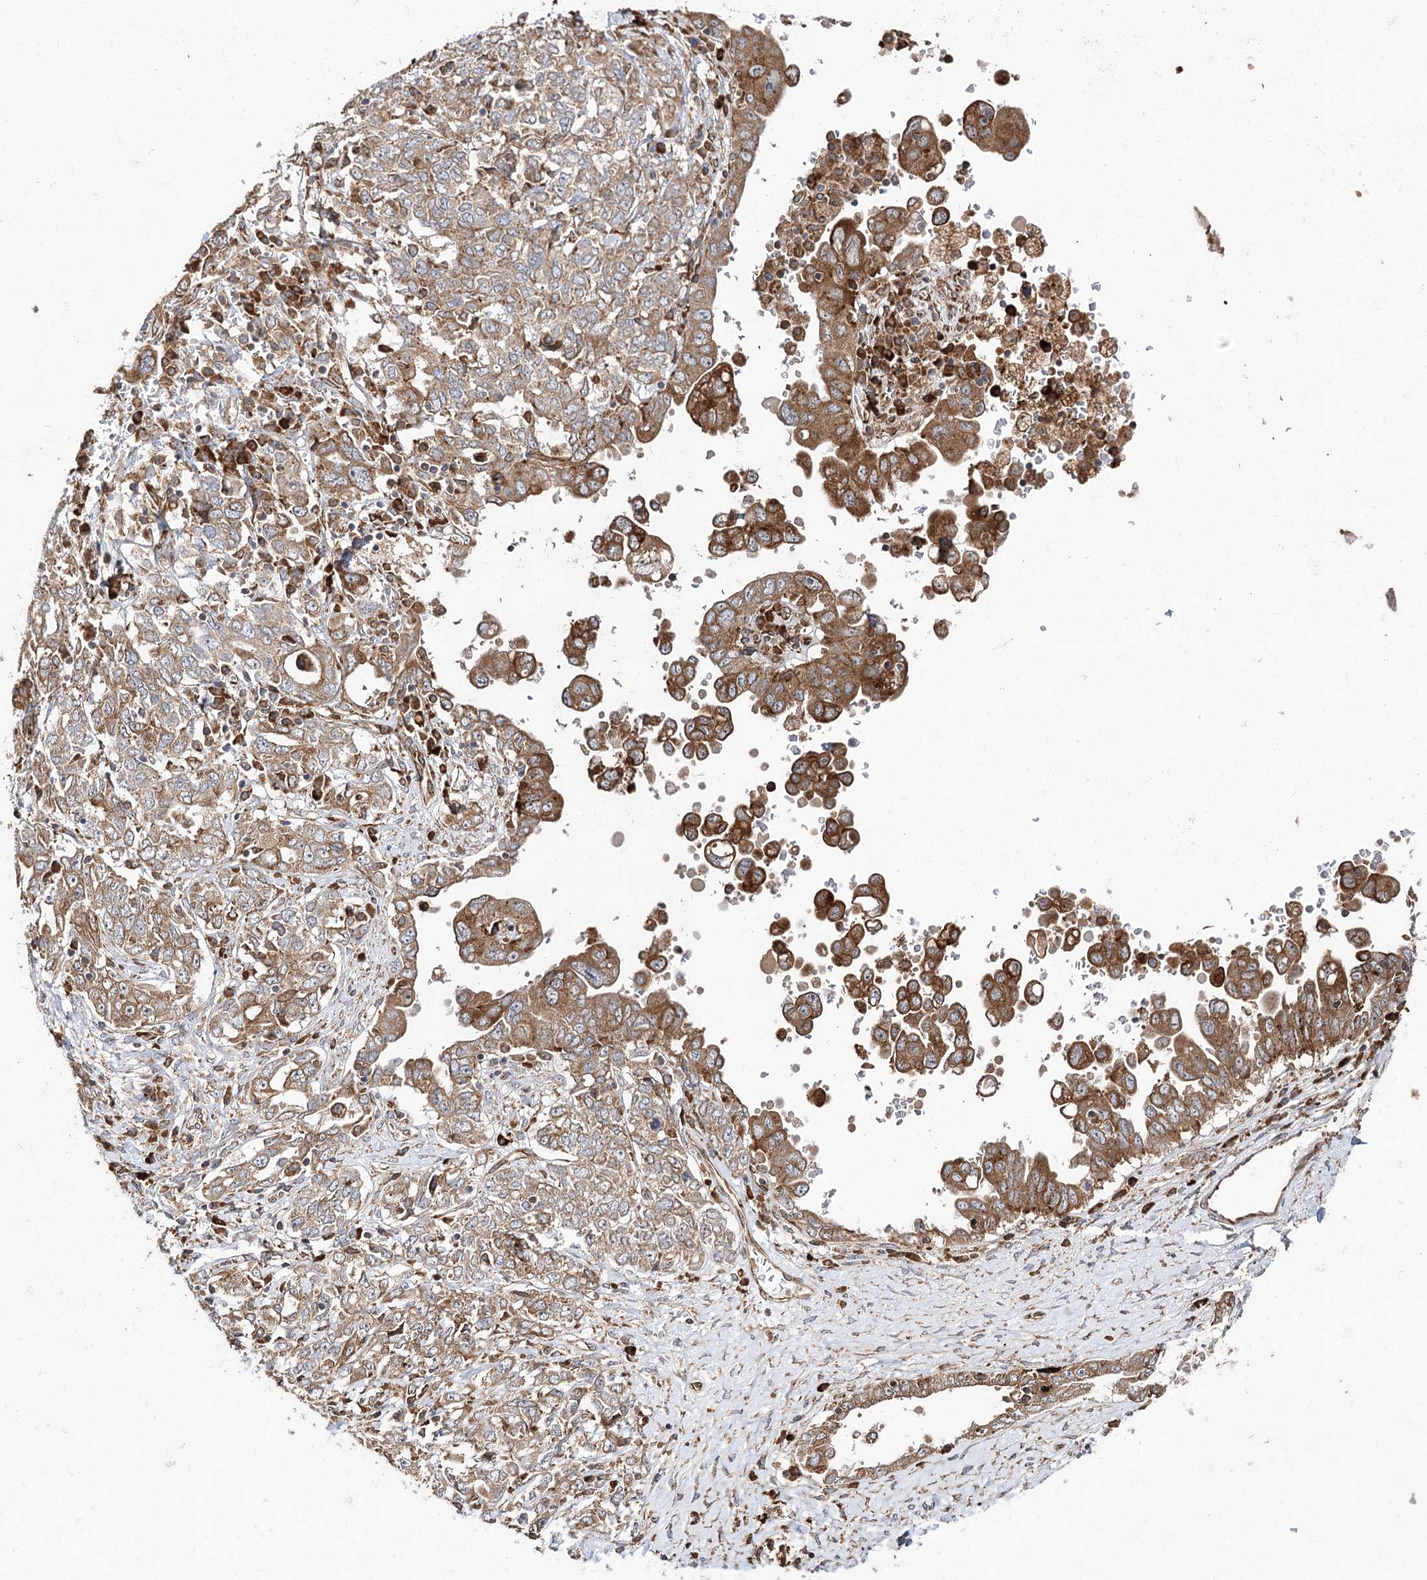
{"staining": {"intensity": "moderate", "quantity": ">75%", "location": "cytoplasmic/membranous"}, "tissue": "ovarian cancer", "cell_type": "Tumor cells", "image_type": "cancer", "snomed": [{"axis": "morphology", "description": "Carcinoma, endometroid"}, {"axis": "topography", "description": "Ovary"}], "caption": "There is medium levels of moderate cytoplasmic/membranous expression in tumor cells of ovarian endometroid carcinoma, as demonstrated by immunohistochemical staining (brown color).", "gene": "DNAJB14", "patient": {"sex": "female", "age": 62}}